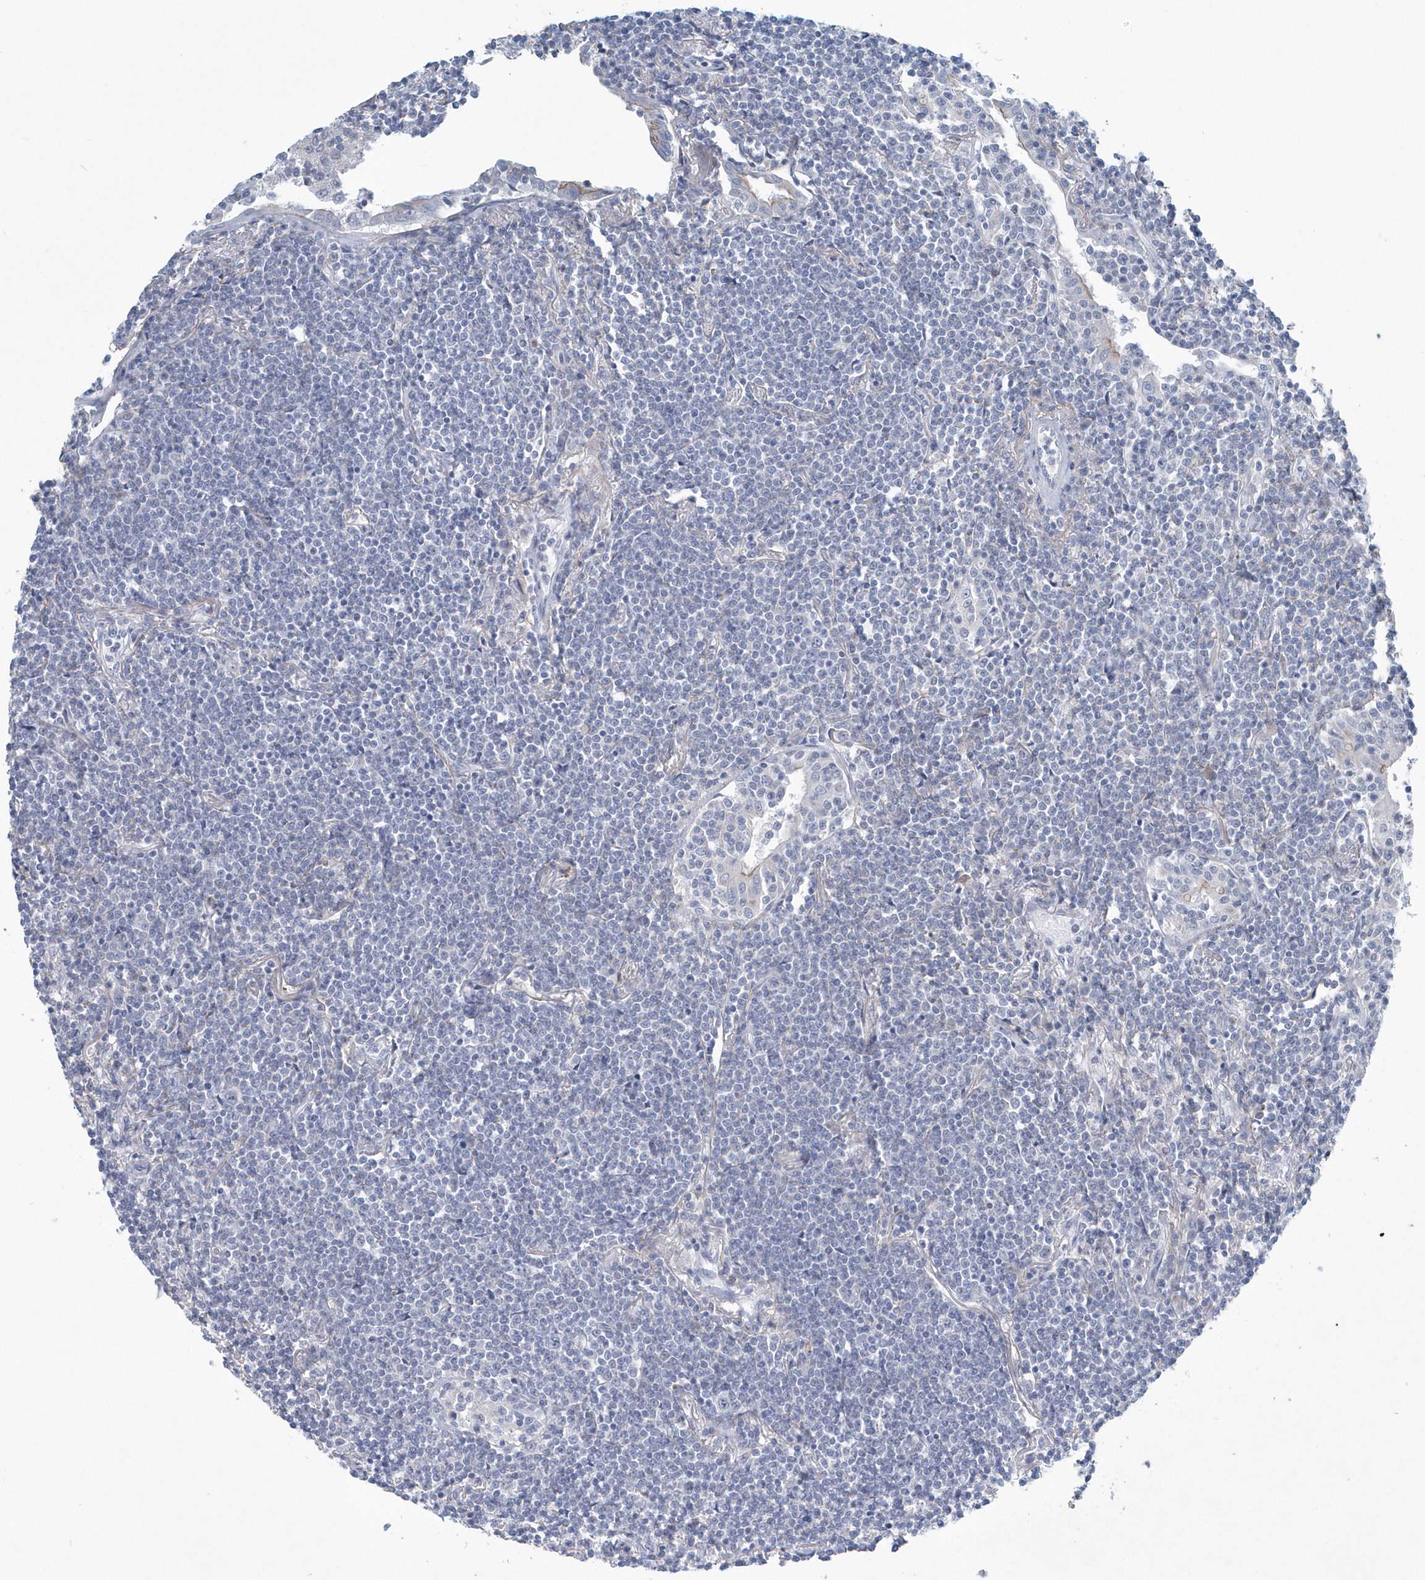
{"staining": {"intensity": "negative", "quantity": "none", "location": "none"}, "tissue": "lymphoma", "cell_type": "Tumor cells", "image_type": "cancer", "snomed": [{"axis": "morphology", "description": "Malignant lymphoma, non-Hodgkin's type, Low grade"}, {"axis": "topography", "description": "Lung"}], "caption": "IHC image of neoplastic tissue: human lymphoma stained with DAB (3,3'-diaminobenzidine) shows no significant protein staining in tumor cells.", "gene": "SPATA18", "patient": {"sex": "female", "age": 71}}